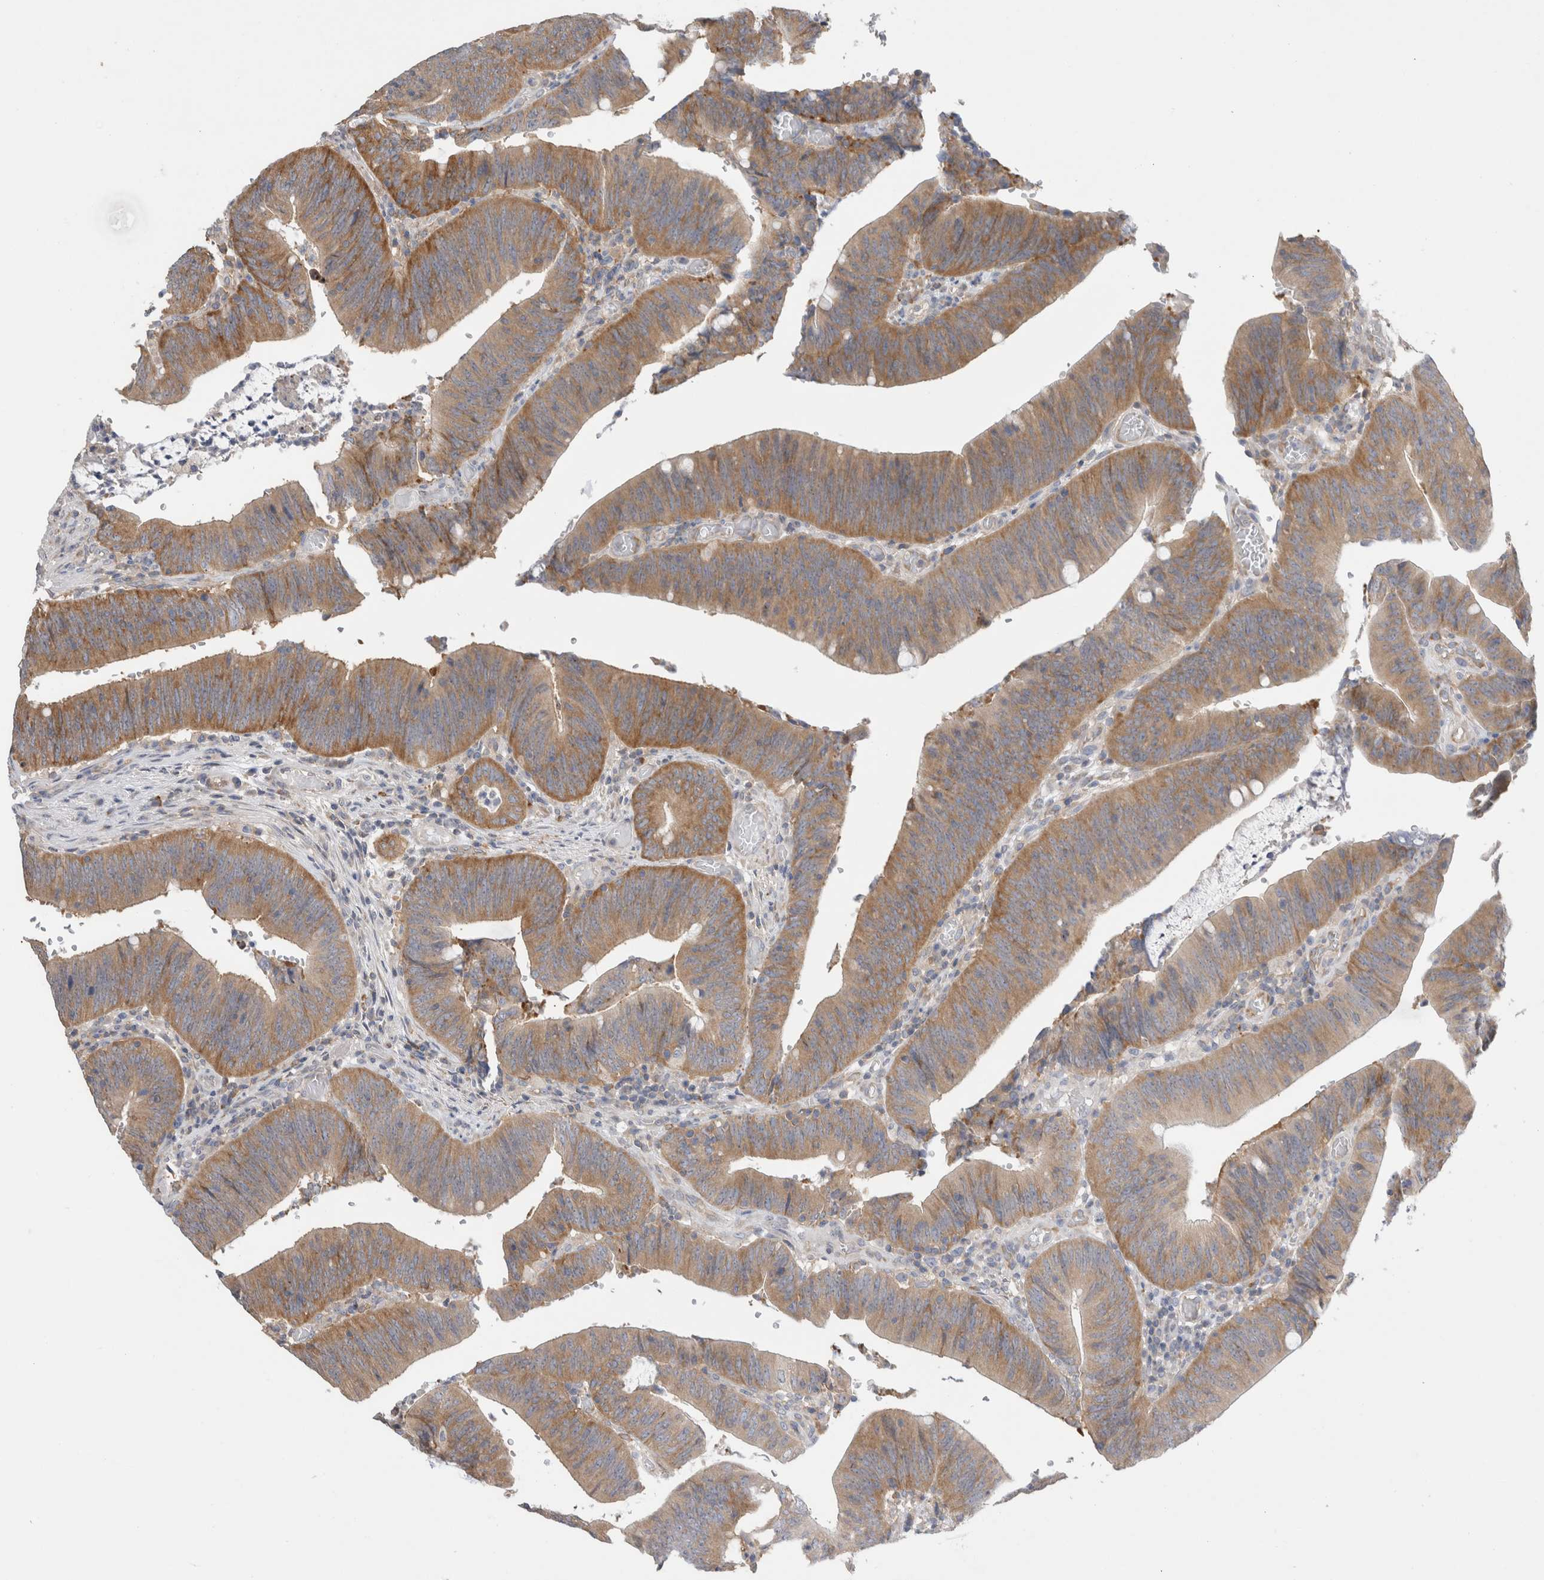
{"staining": {"intensity": "moderate", "quantity": ">75%", "location": "cytoplasmic/membranous"}, "tissue": "colorectal cancer", "cell_type": "Tumor cells", "image_type": "cancer", "snomed": [{"axis": "morphology", "description": "Normal tissue, NOS"}, {"axis": "morphology", "description": "Adenocarcinoma, NOS"}, {"axis": "topography", "description": "Rectum"}], "caption": "IHC (DAB (3,3'-diaminobenzidine)) staining of colorectal adenocarcinoma shows moderate cytoplasmic/membranous protein expression in approximately >75% of tumor cells. (DAB = brown stain, brightfield microscopy at high magnification).", "gene": "ZNF23", "patient": {"sex": "female", "age": 66}}